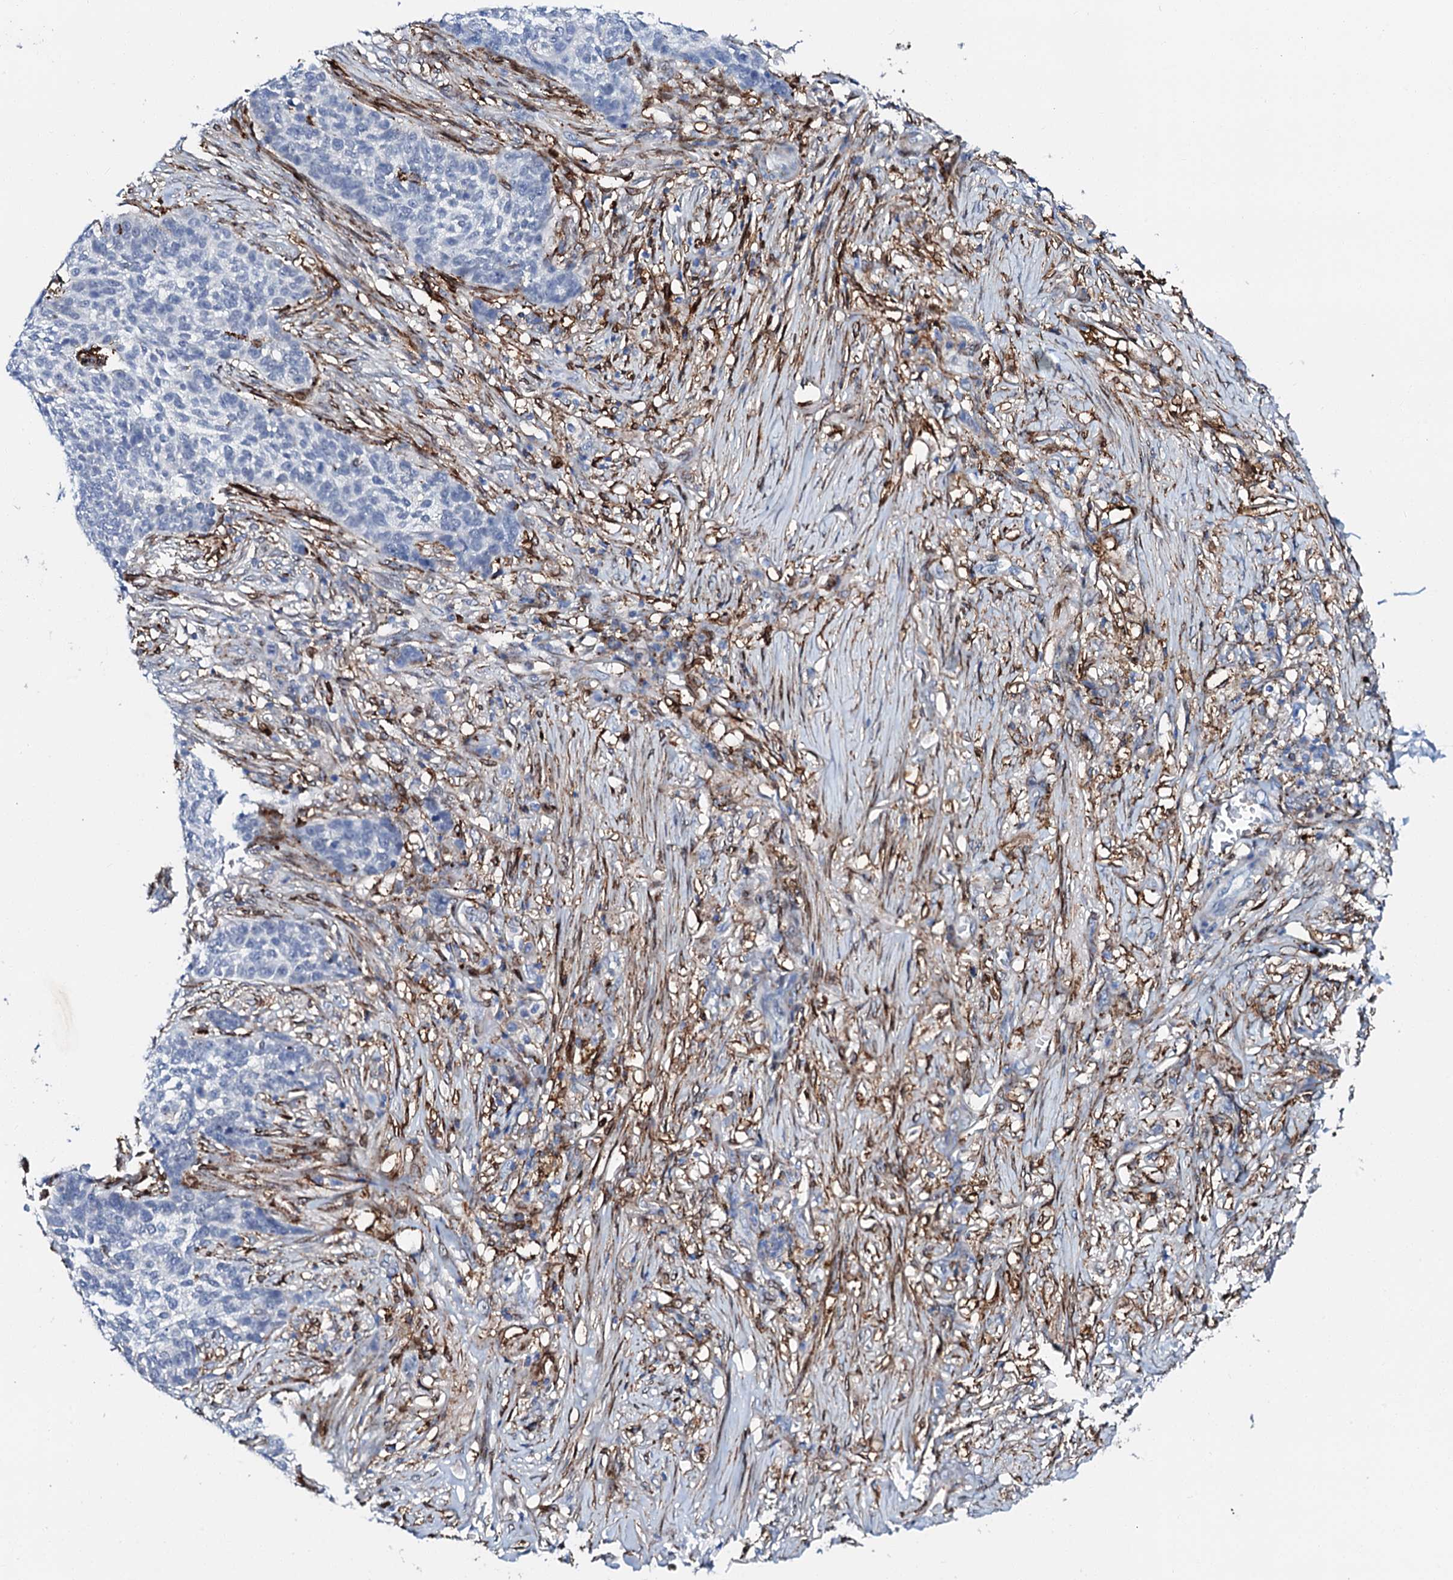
{"staining": {"intensity": "negative", "quantity": "none", "location": "none"}, "tissue": "skin cancer", "cell_type": "Tumor cells", "image_type": "cancer", "snomed": [{"axis": "morphology", "description": "Basal cell carcinoma"}, {"axis": "topography", "description": "Skin"}], "caption": "The photomicrograph shows no significant expression in tumor cells of skin cancer (basal cell carcinoma). (DAB immunohistochemistry (IHC), high magnification).", "gene": "MED13L", "patient": {"sex": "male", "age": 85}}